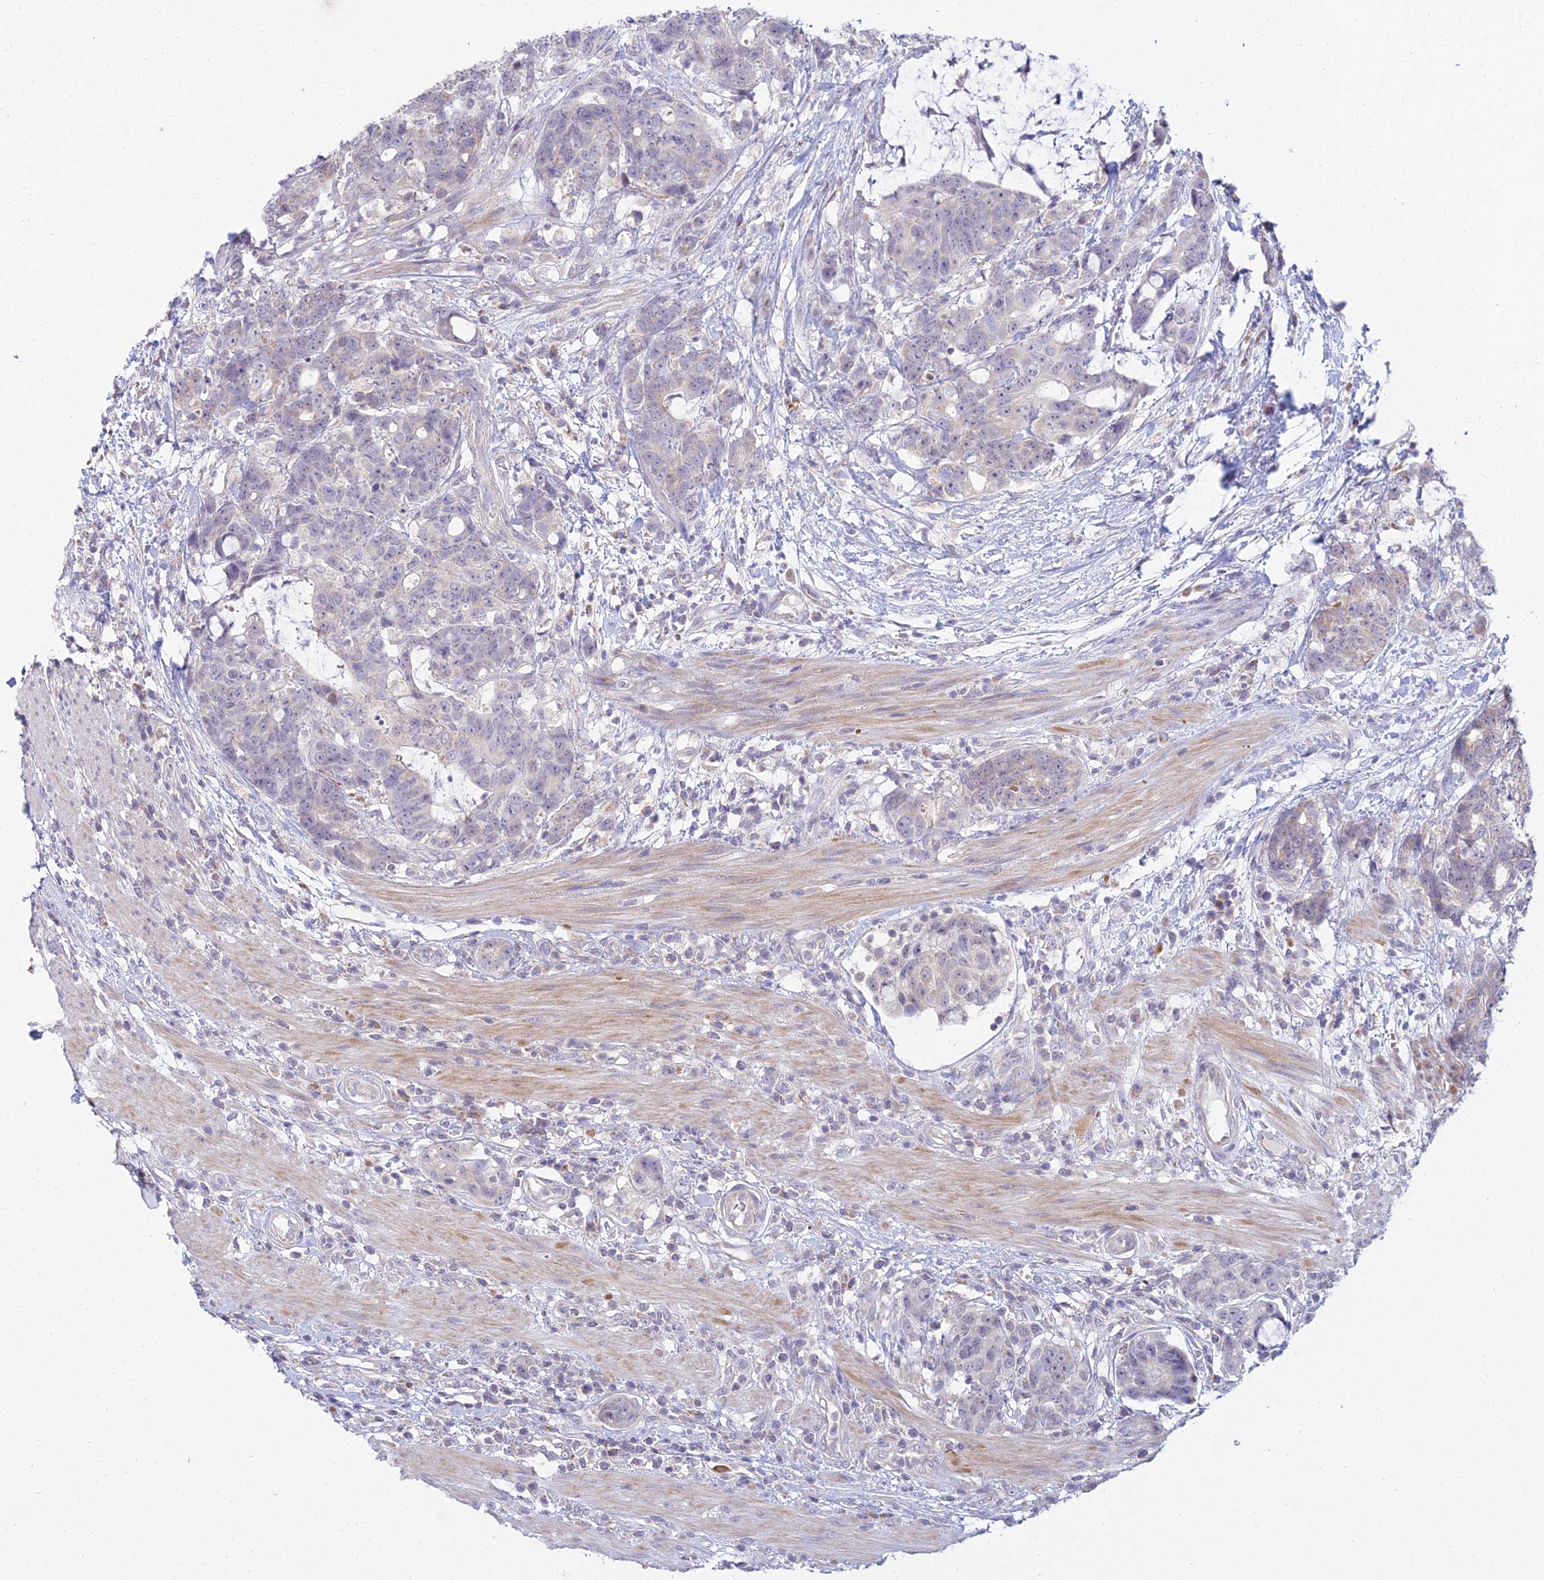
{"staining": {"intensity": "weak", "quantity": "<25%", "location": "cytoplasmic/membranous"}, "tissue": "colorectal cancer", "cell_type": "Tumor cells", "image_type": "cancer", "snomed": [{"axis": "morphology", "description": "Adenocarcinoma, NOS"}, {"axis": "topography", "description": "Colon"}], "caption": "The photomicrograph reveals no significant staining in tumor cells of colorectal cancer. (DAB immunohistochemistry visualized using brightfield microscopy, high magnification).", "gene": "CFAP206", "patient": {"sex": "female", "age": 82}}